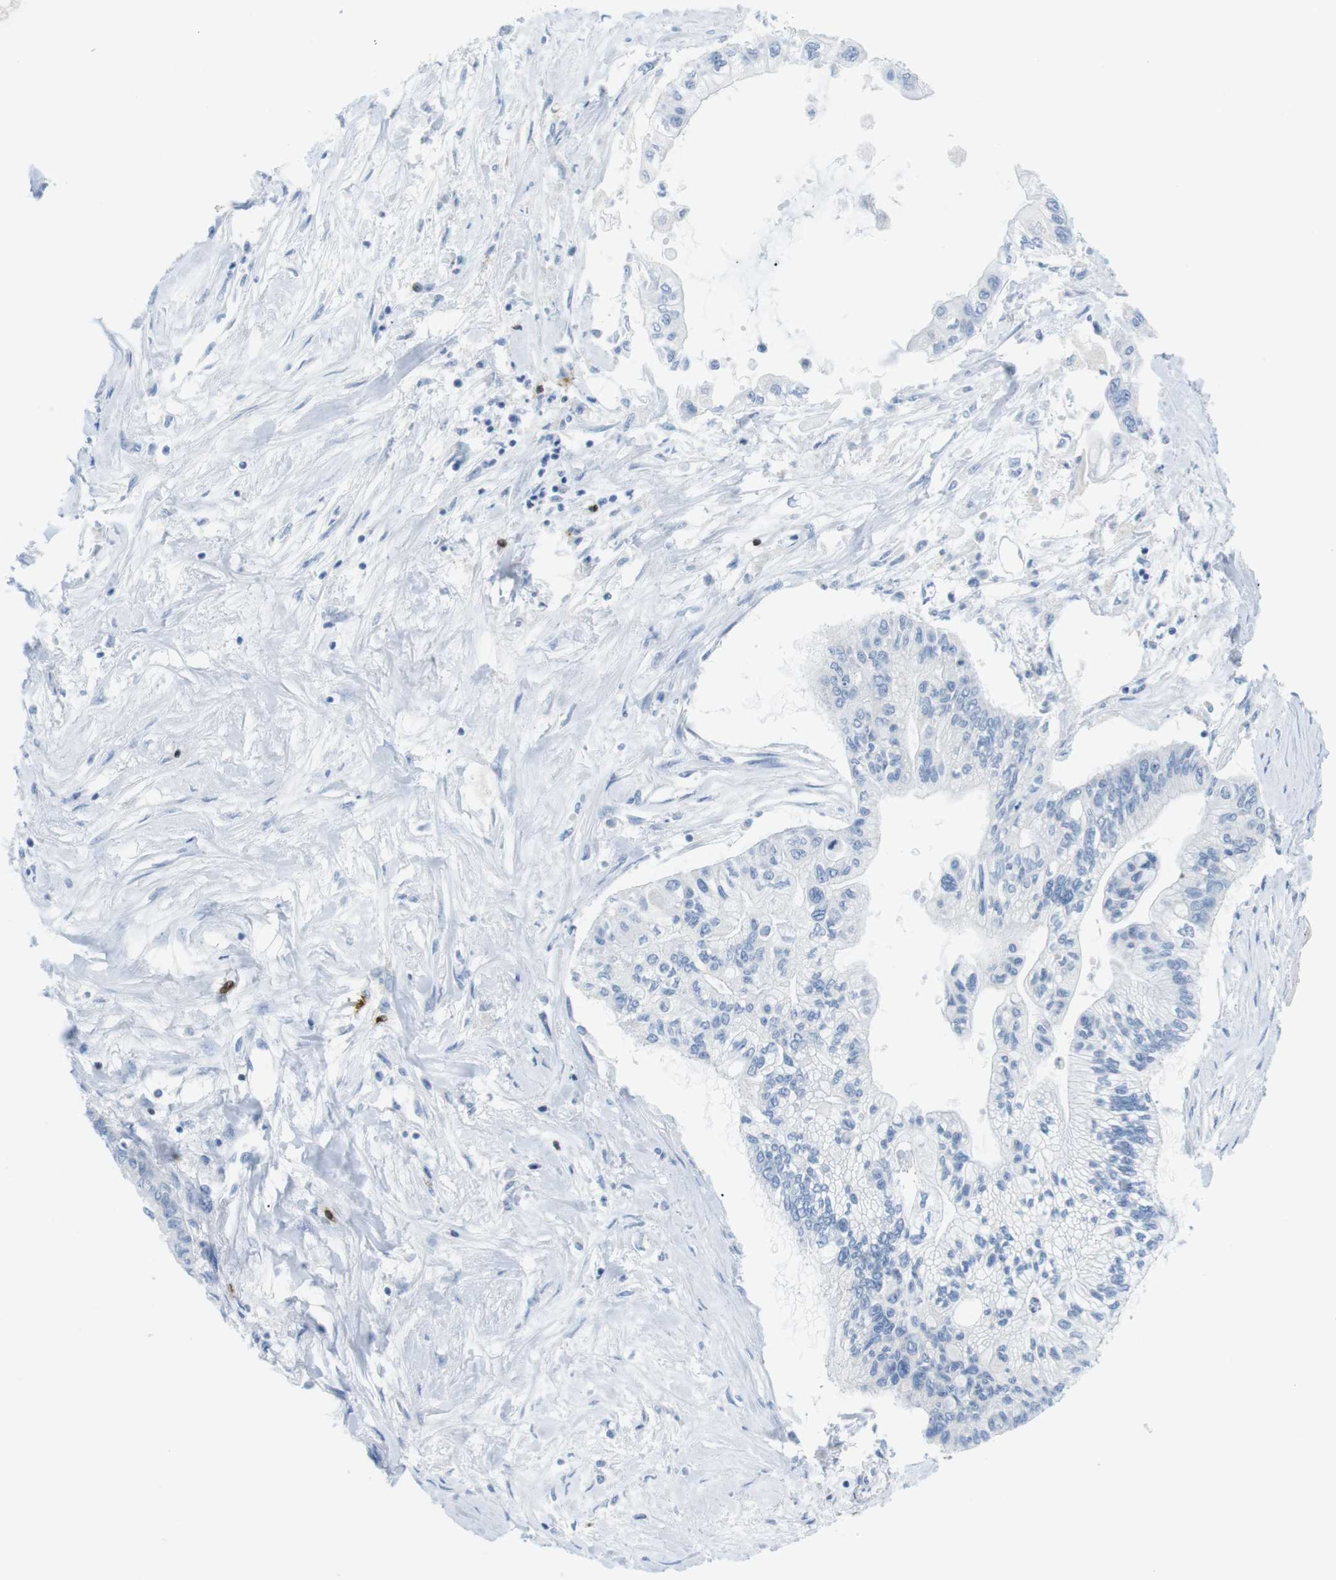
{"staining": {"intensity": "negative", "quantity": "none", "location": "none"}, "tissue": "pancreatic cancer", "cell_type": "Tumor cells", "image_type": "cancer", "snomed": [{"axis": "morphology", "description": "Adenocarcinoma, NOS"}, {"axis": "topography", "description": "Pancreas"}], "caption": "A high-resolution photomicrograph shows immunohistochemistry staining of adenocarcinoma (pancreatic), which exhibits no significant expression in tumor cells.", "gene": "TNFRSF4", "patient": {"sex": "female", "age": 77}}